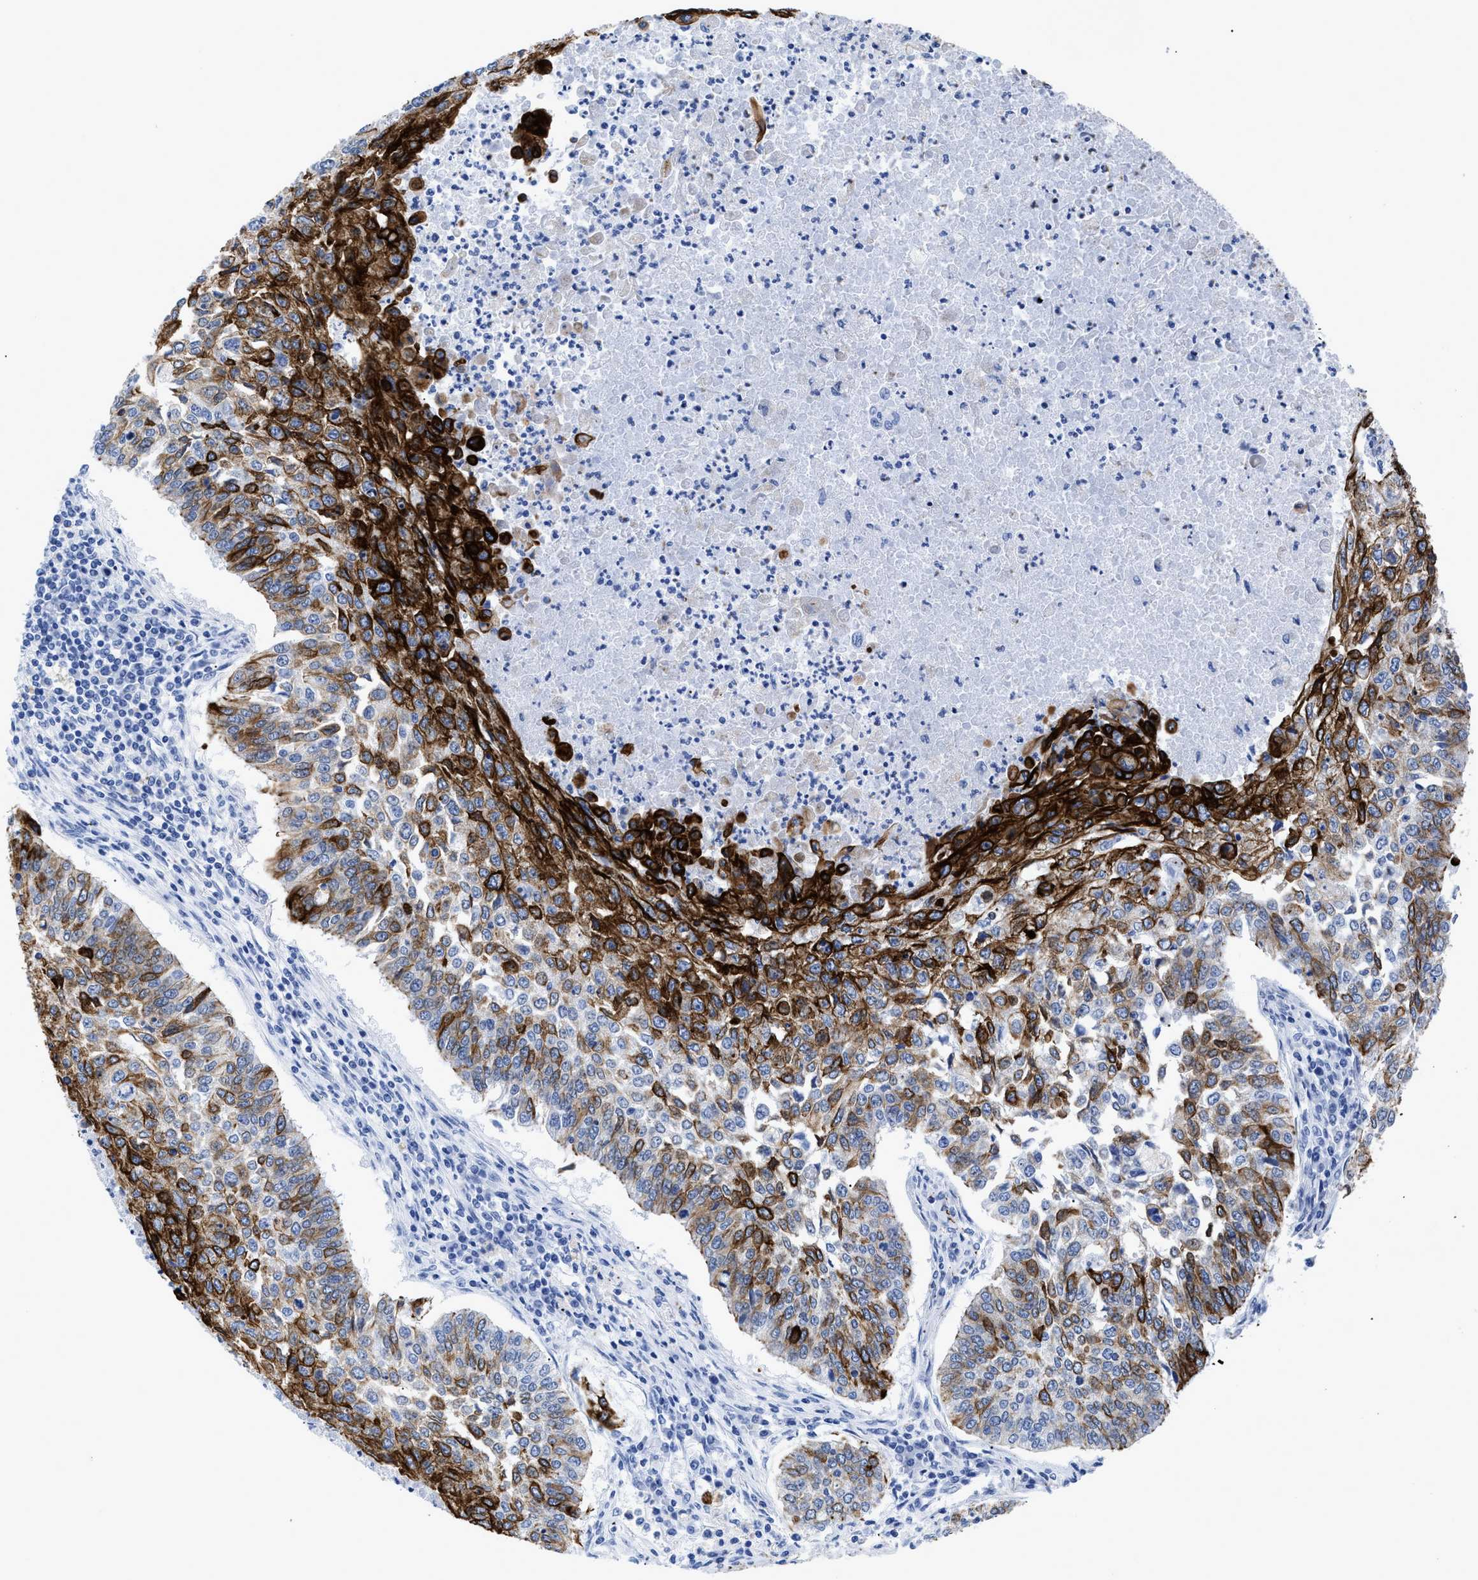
{"staining": {"intensity": "strong", "quantity": "25%-75%", "location": "cytoplasmic/membranous"}, "tissue": "lung cancer", "cell_type": "Tumor cells", "image_type": "cancer", "snomed": [{"axis": "morphology", "description": "Normal tissue, NOS"}, {"axis": "morphology", "description": "Squamous cell carcinoma, NOS"}, {"axis": "topography", "description": "Cartilage tissue"}, {"axis": "topography", "description": "Bronchus"}, {"axis": "topography", "description": "Lung"}], "caption": "Protein staining of lung cancer tissue demonstrates strong cytoplasmic/membranous expression in about 25%-75% of tumor cells. The protein is stained brown, and the nuclei are stained in blue (DAB IHC with brightfield microscopy, high magnification).", "gene": "DUSP26", "patient": {"sex": "female", "age": 49}}